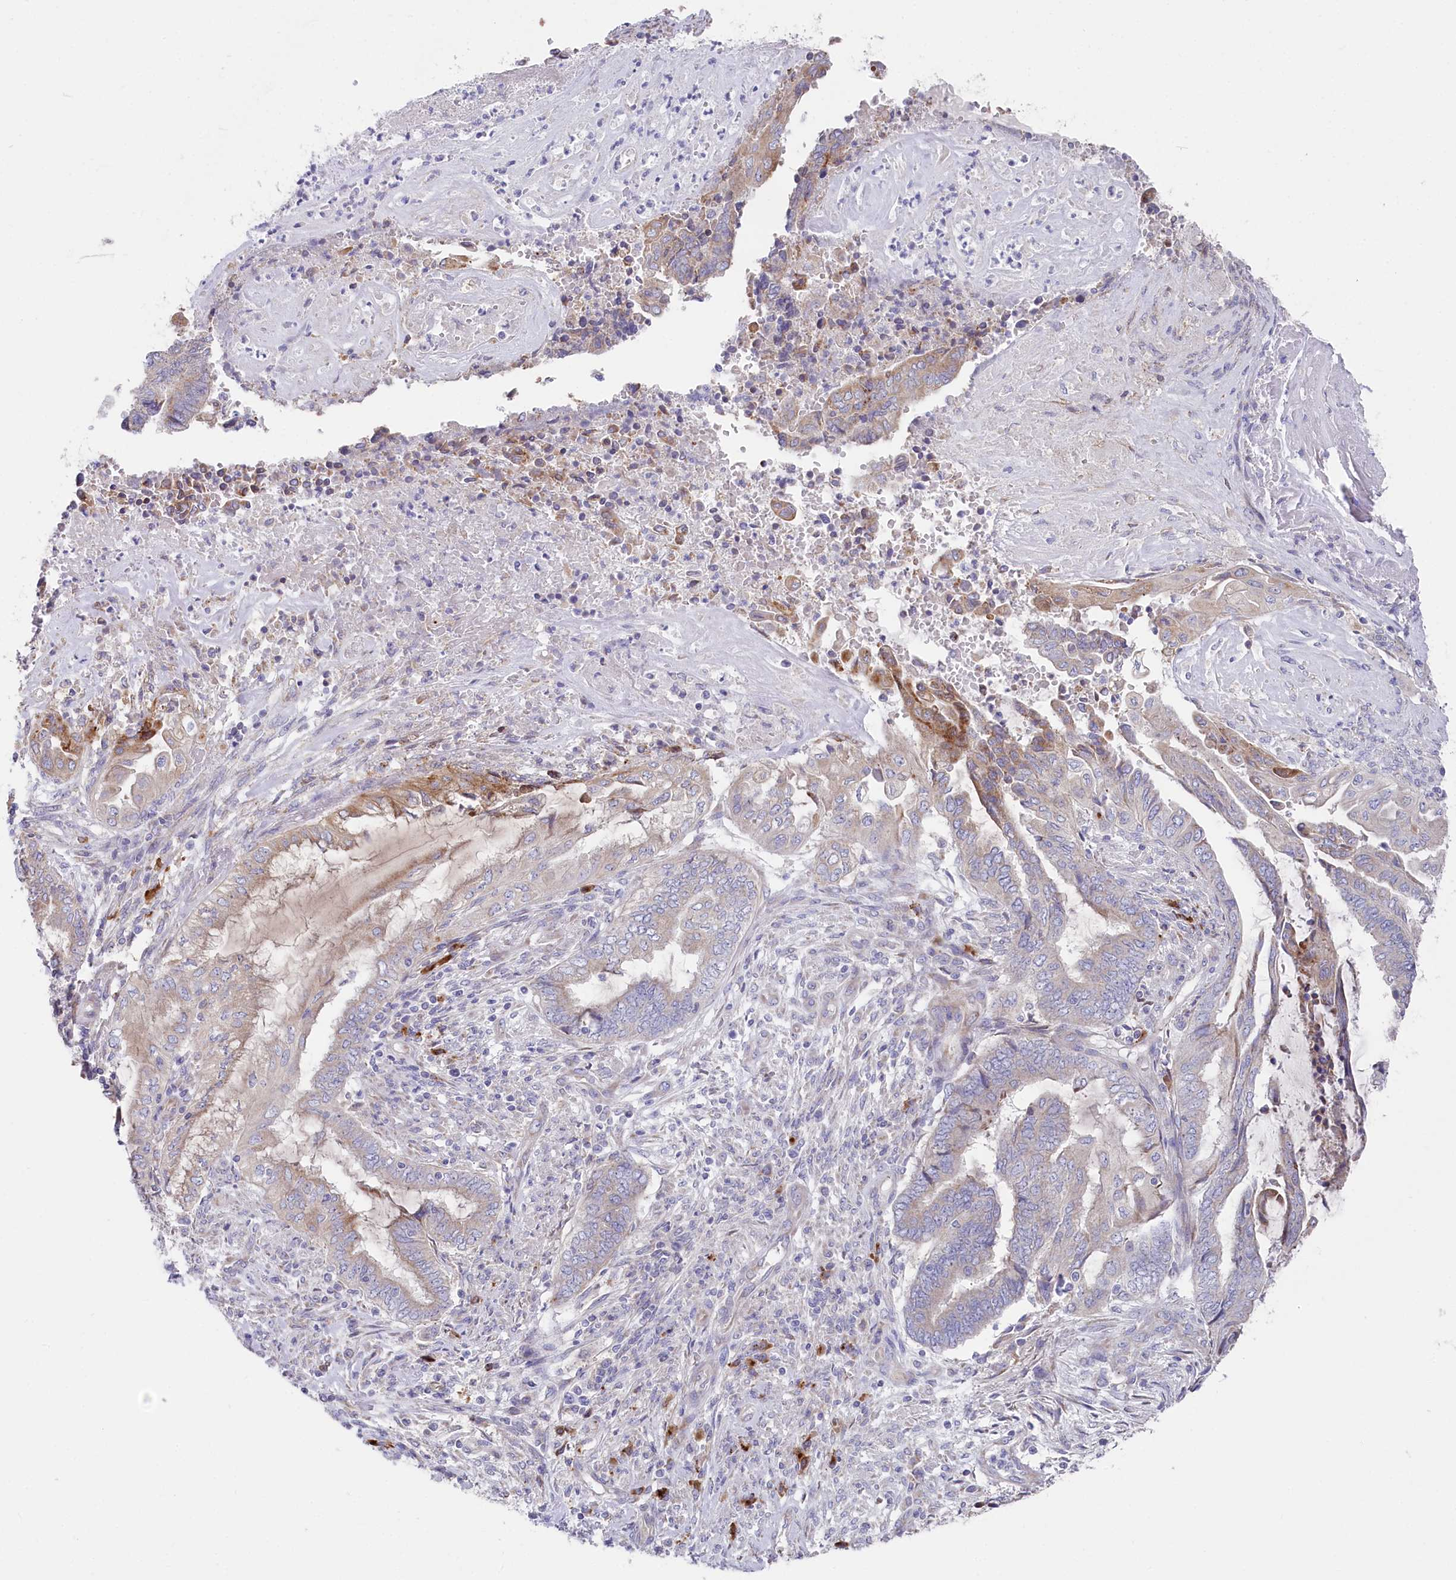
{"staining": {"intensity": "moderate", "quantity": "<25%", "location": "cytoplasmic/membranous"}, "tissue": "endometrial cancer", "cell_type": "Tumor cells", "image_type": "cancer", "snomed": [{"axis": "morphology", "description": "Adenocarcinoma, NOS"}, {"axis": "topography", "description": "Uterus"}, {"axis": "topography", "description": "Endometrium"}], "caption": "An image showing moderate cytoplasmic/membranous staining in approximately <25% of tumor cells in adenocarcinoma (endometrial), as visualized by brown immunohistochemical staining.", "gene": "POGLUT1", "patient": {"sex": "female", "age": 70}}